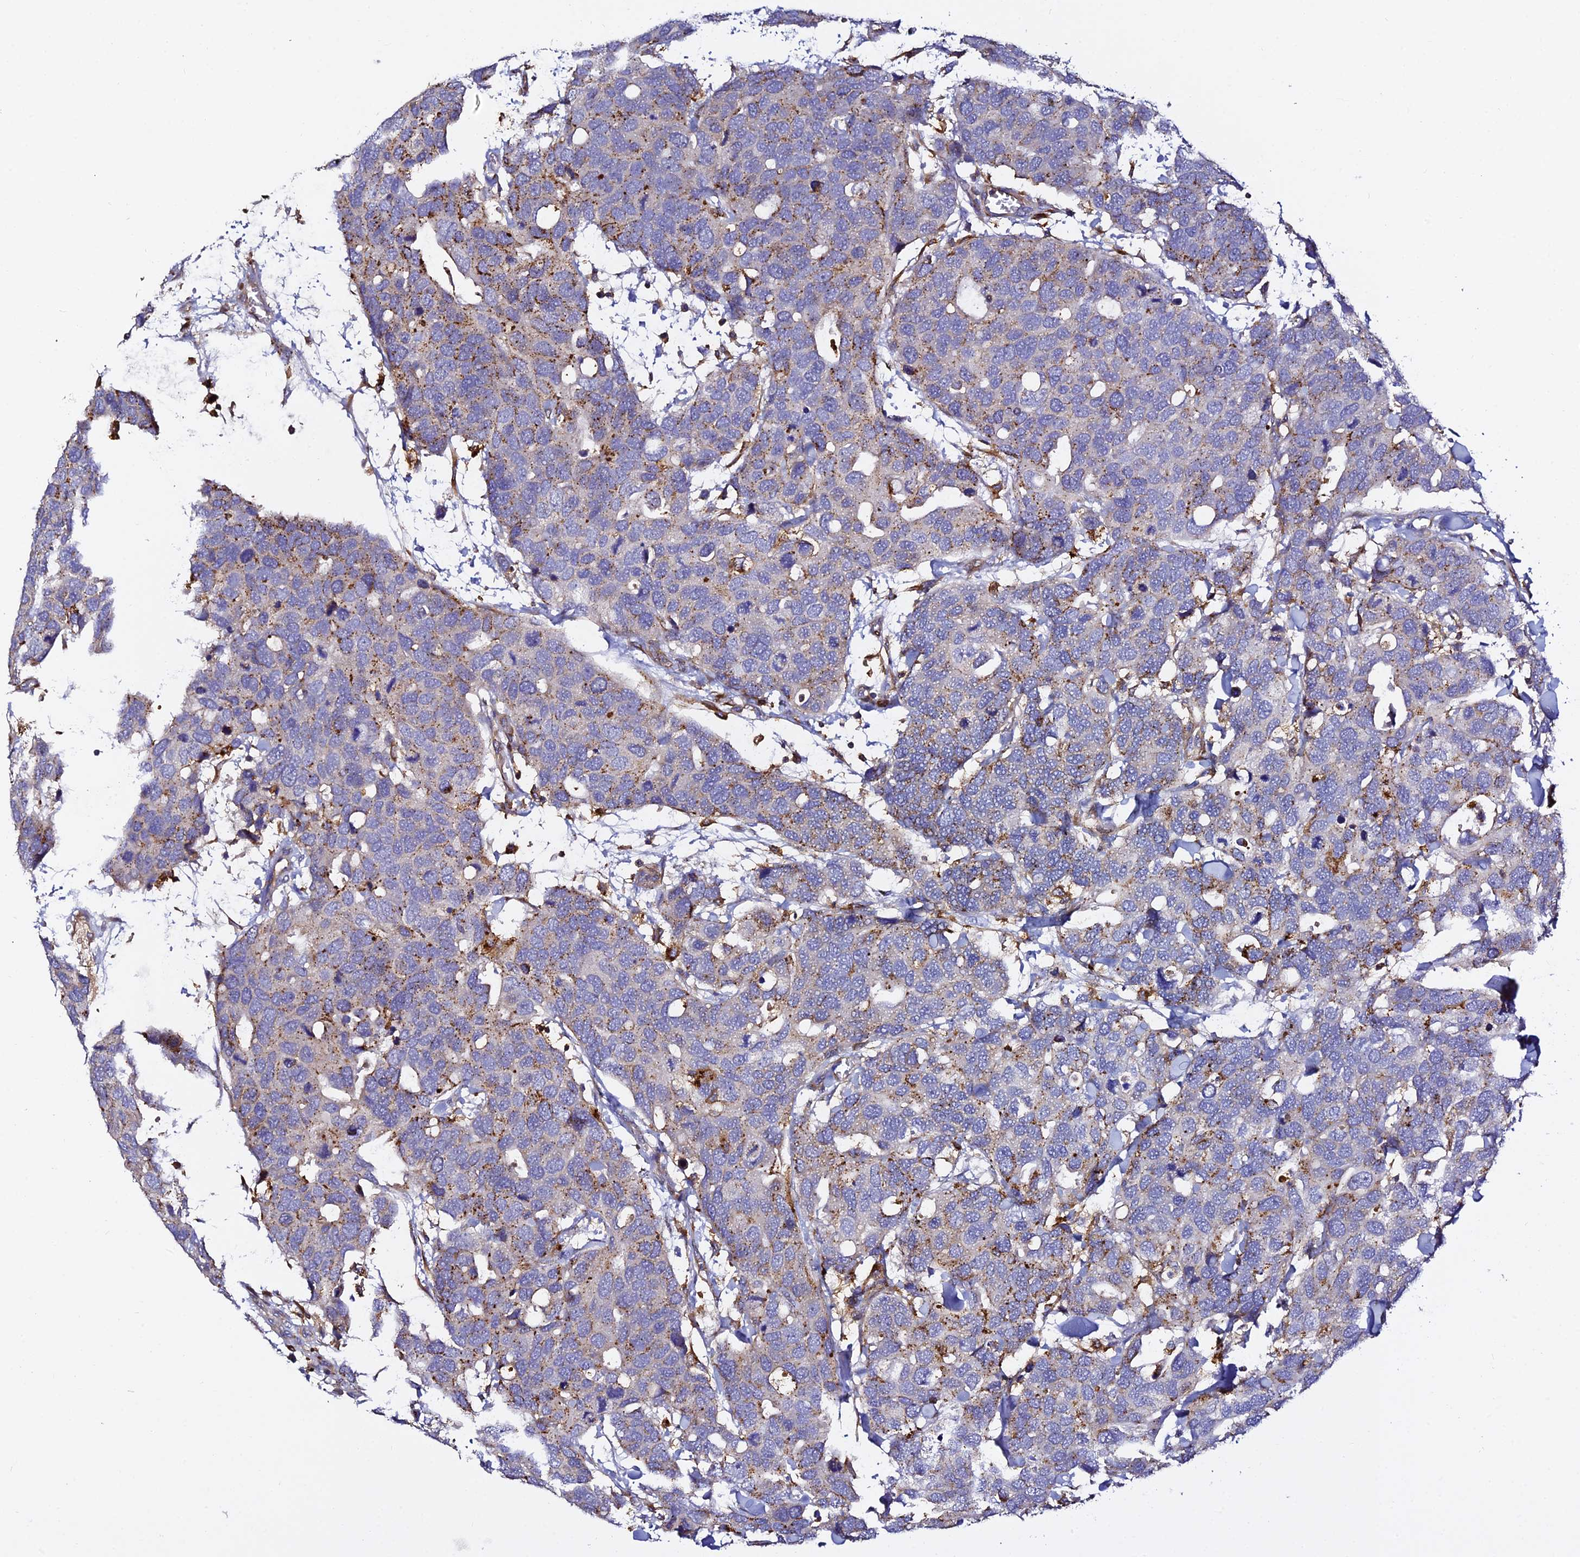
{"staining": {"intensity": "strong", "quantity": "<25%", "location": "cytoplasmic/membranous"}, "tissue": "breast cancer", "cell_type": "Tumor cells", "image_type": "cancer", "snomed": [{"axis": "morphology", "description": "Duct carcinoma"}, {"axis": "topography", "description": "Breast"}], "caption": "A medium amount of strong cytoplasmic/membranous staining is present in approximately <25% of tumor cells in breast cancer (invasive ductal carcinoma) tissue.", "gene": "TRPV2", "patient": {"sex": "female", "age": 83}}